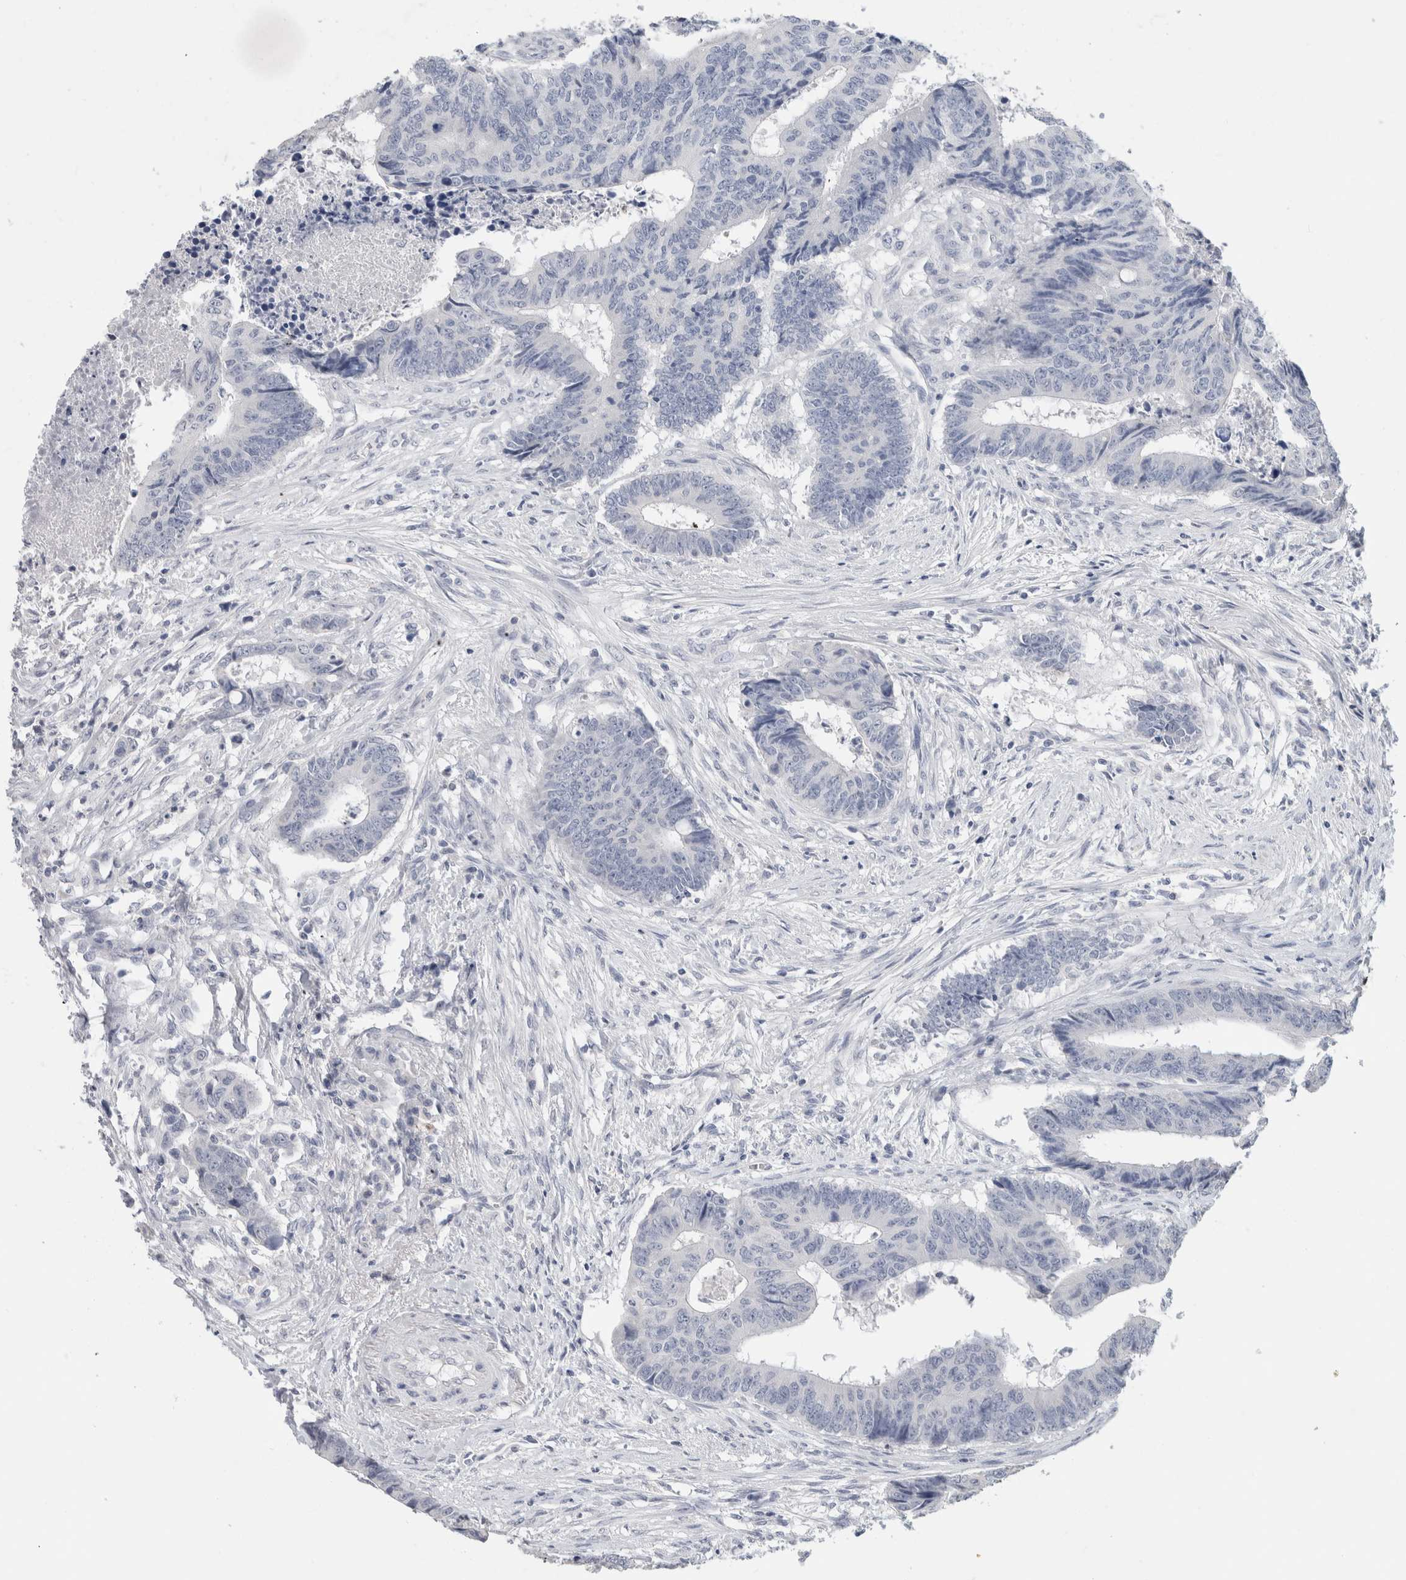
{"staining": {"intensity": "negative", "quantity": "none", "location": "none"}, "tissue": "colorectal cancer", "cell_type": "Tumor cells", "image_type": "cancer", "snomed": [{"axis": "morphology", "description": "Adenocarcinoma, NOS"}, {"axis": "topography", "description": "Rectum"}], "caption": "This photomicrograph is of adenocarcinoma (colorectal) stained with IHC to label a protein in brown with the nuclei are counter-stained blue. There is no expression in tumor cells.", "gene": "BCAN", "patient": {"sex": "male", "age": 84}}